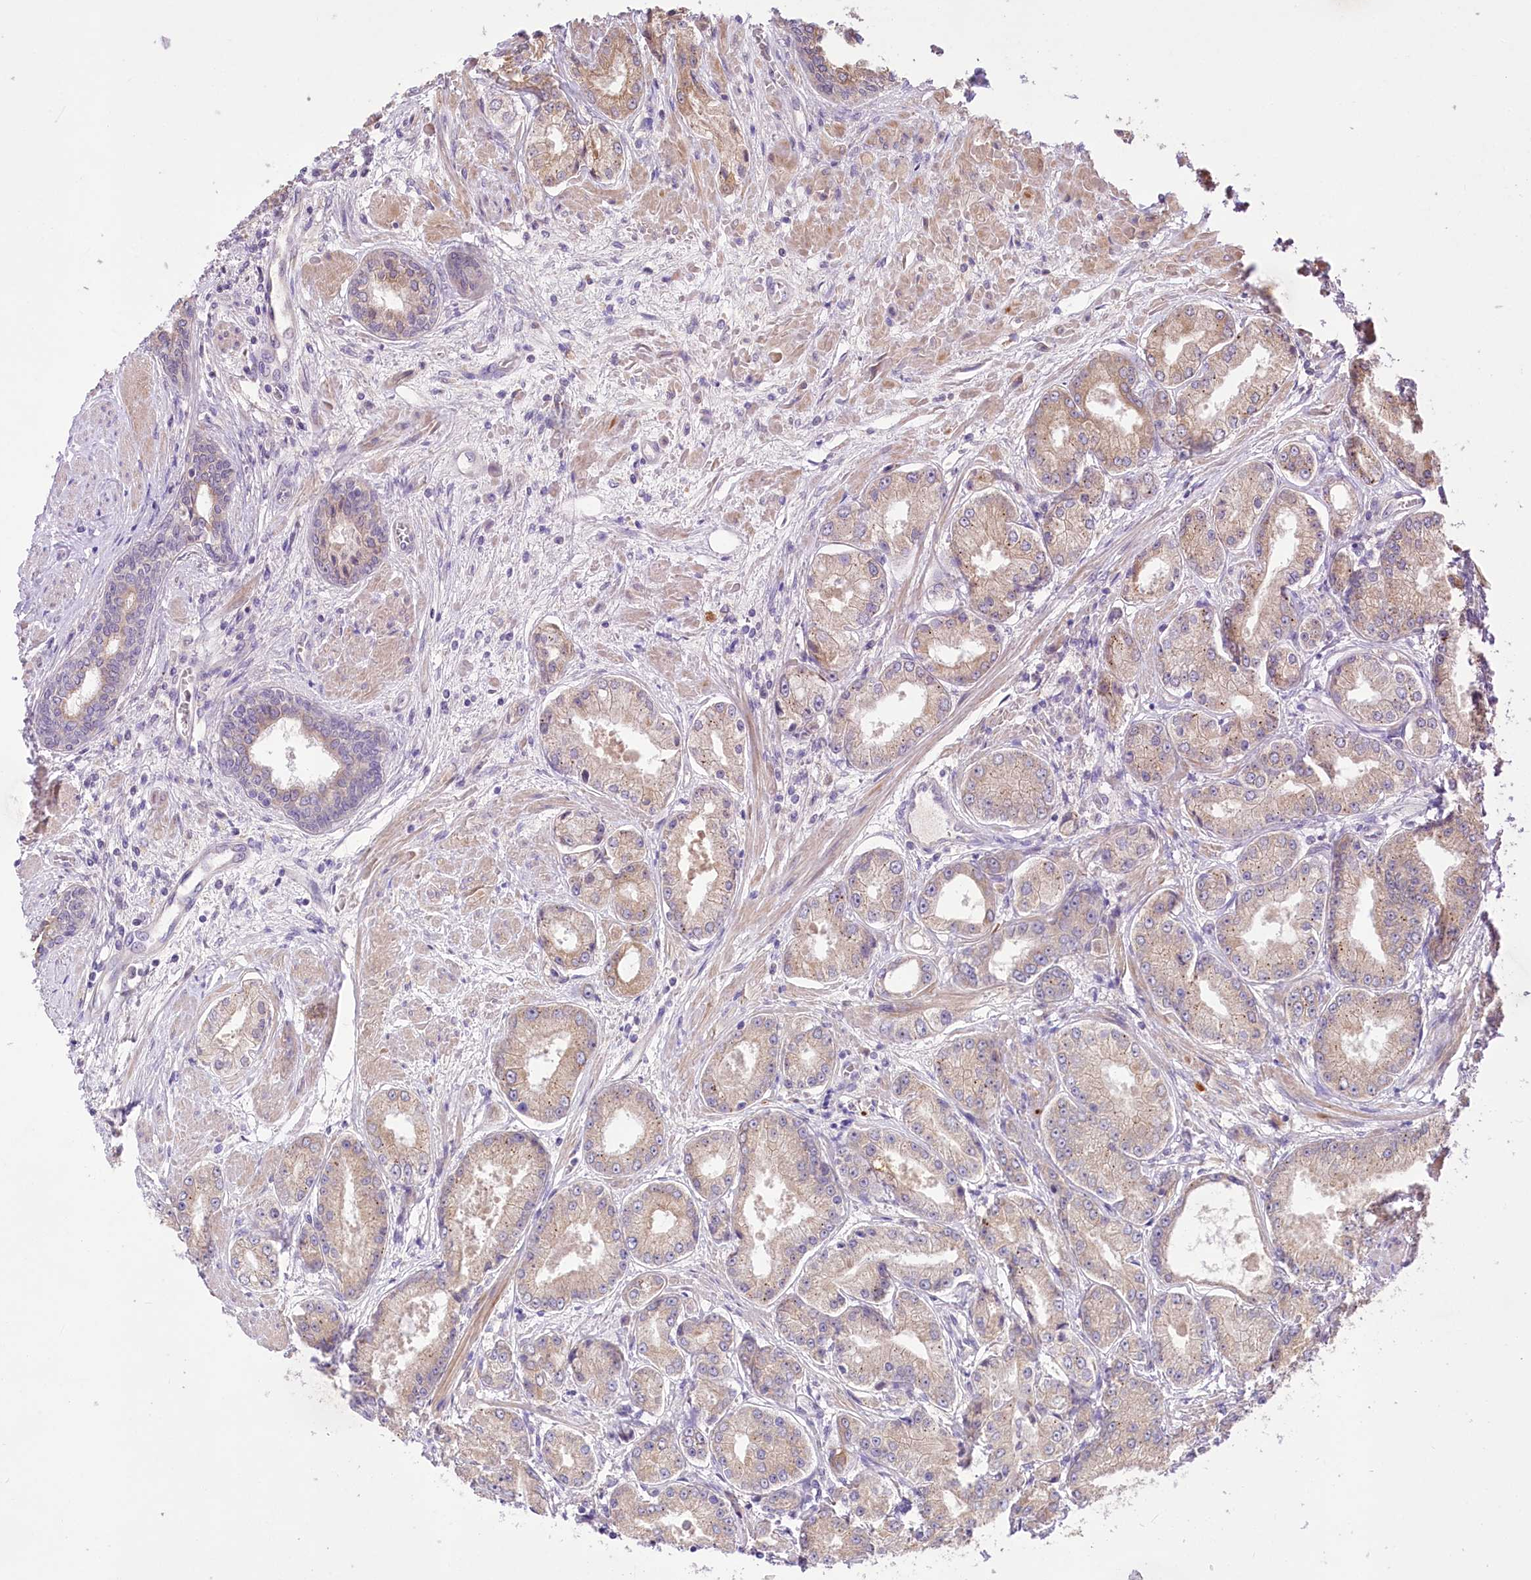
{"staining": {"intensity": "weak", "quantity": ">75%", "location": "cytoplasmic/membranous"}, "tissue": "prostate cancer", "cell_type": "Tumor cells", "image_type": "cancer", "snomed": [{"axis": "morphology", "description": "Adenocarcinoma, High grade"}, {"axis": "topography", "description": "Prostate"}], "caption": "DAB immunohistochemical staining of human prostate cancer shows weak cytoplasmic/membranous protein positivity in about >75% of tumor cells. The staining was performed using DAB, with brown indicating positive protein expression. Nuclei are stained blue with hematoxylin.", "gene": "HELT", "patient": {"sex": "male", "age": 59}}